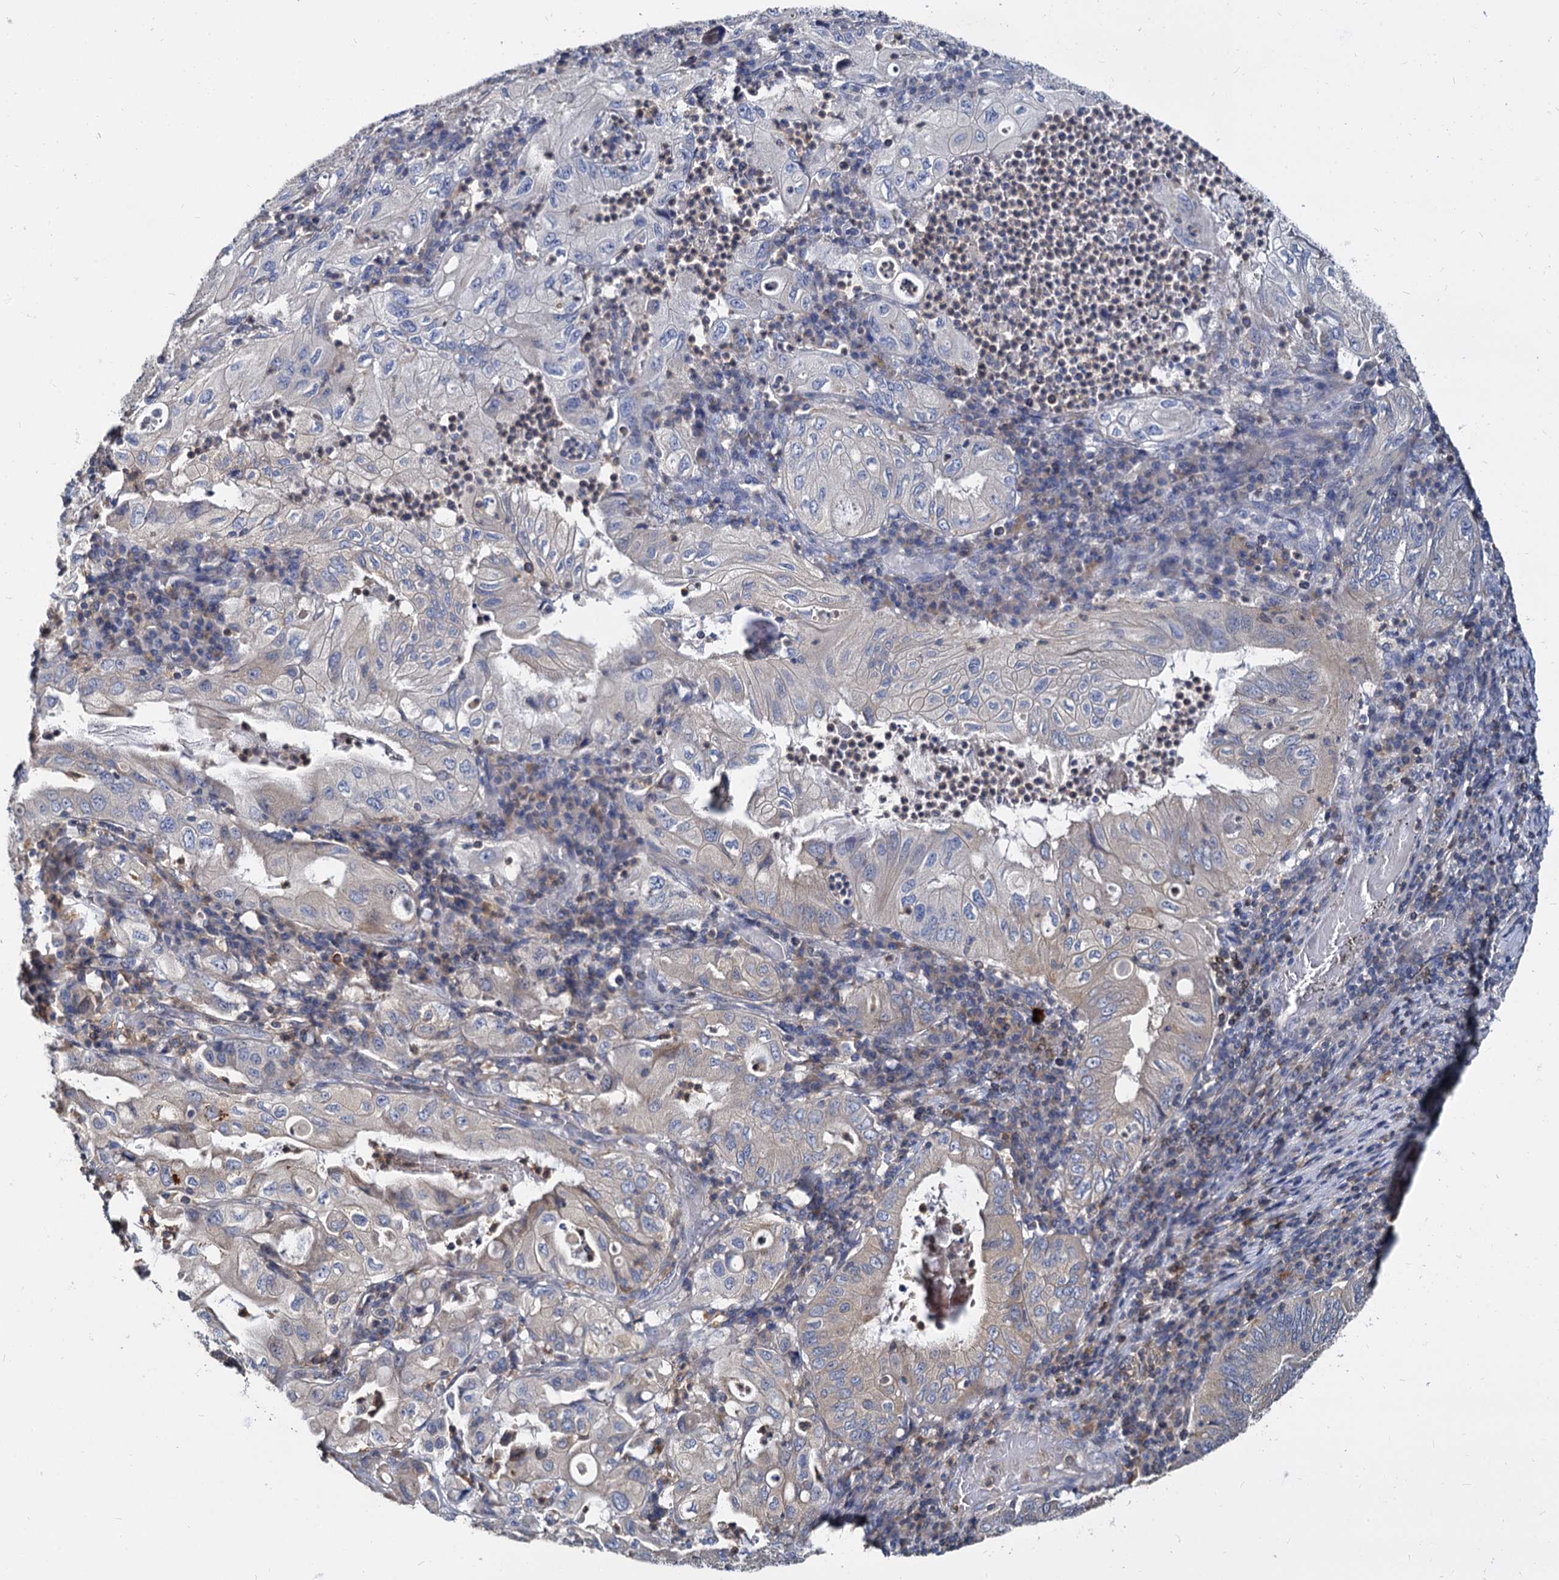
{"staining": {"intensity": "negative", "quantity": "none", "location": "none"}, "tissue": "stomach cancer", "cell_type": "Tumor cells", "image_type": "cancer", "snomed": [{"axis": "morphology", "description": "Normal tissue, NOS"}, {"axis": "morphology", "description": "Adenocarcinoma, NOS"}, {"axis": "topography", "description": "Esophagus"}, {"axis": "topography", "description": "Stomach, upper"}, {"axis": "topography", "description": "Peripheral nerve tissue"}], "caption": "Immunohistochemistry (IHC) histopathology image of neoplastic tissue: stomach adenocarcinoma stained with DAB exhibits no significant protein staining in tumor cells.", "gene": "ANKRD13A", "patient": {"sex": "male", "age": 62}}